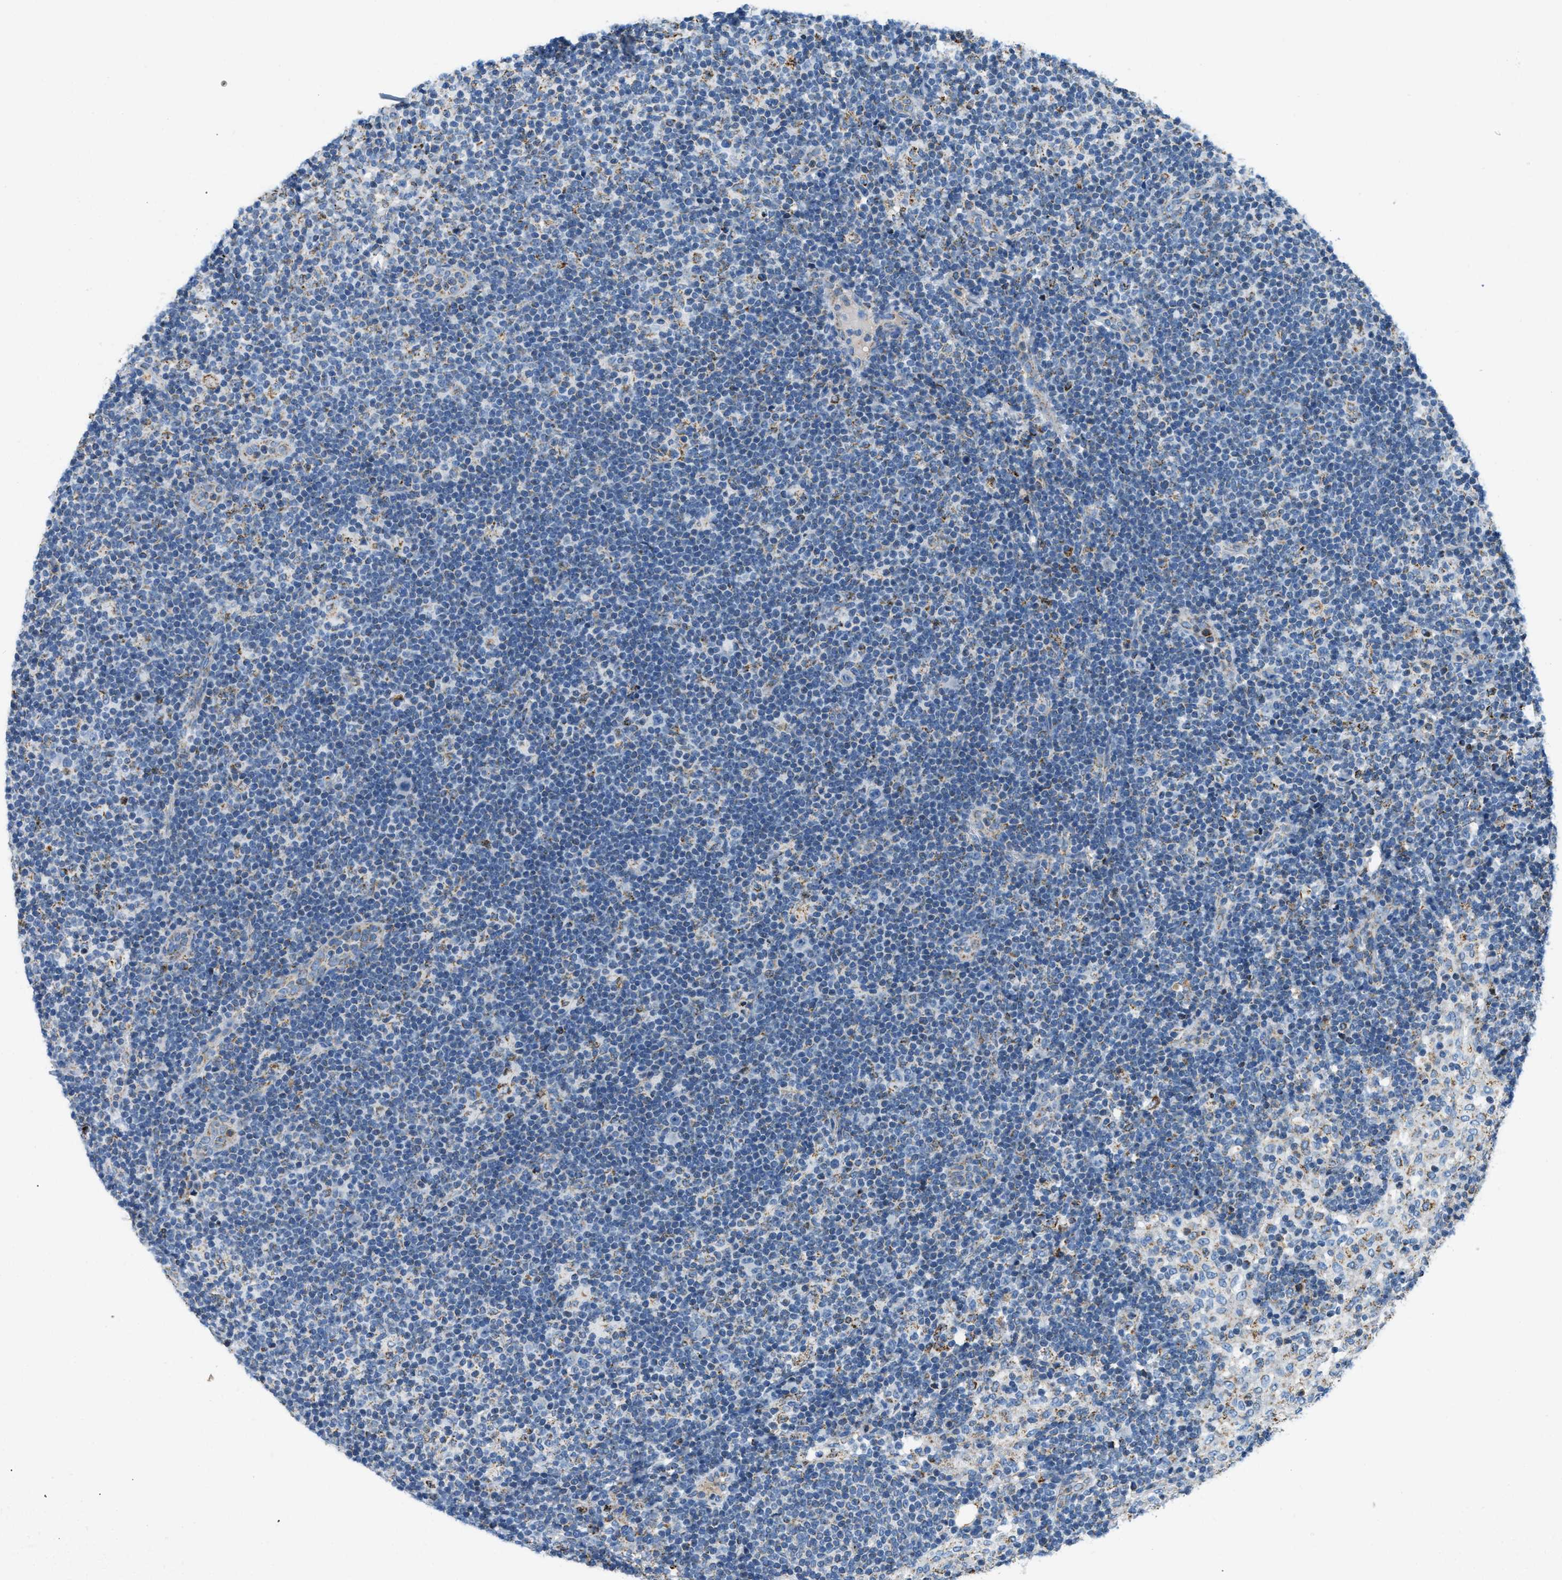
{"staining": {"intensity": "negative", "quantity": "none", "location": "none"}, "tissue": "lymph node", "cell_type": "Germinal center cells", "image_type": "normal", "snomed": [{"axis": "morphology", "description": "Normal tissue, NOS"}, {"axis": "morphology", "description": "Carcinoid, malignant, NOS"}, {"axis": "topography", "description": "Lymph node"}], "caption": "High magnification brightfield microscopy of normal lymph node stained with DAB (brown) and counterstained with hematoxylin (blue): germinal center cells show no significant positivity. (Brightfield microscopy of DAB (3,3'-diaminobenzidine) IHC at high magnification).", "gene": "ACADVL", "patient": {"sex": "male", "age": 47}}